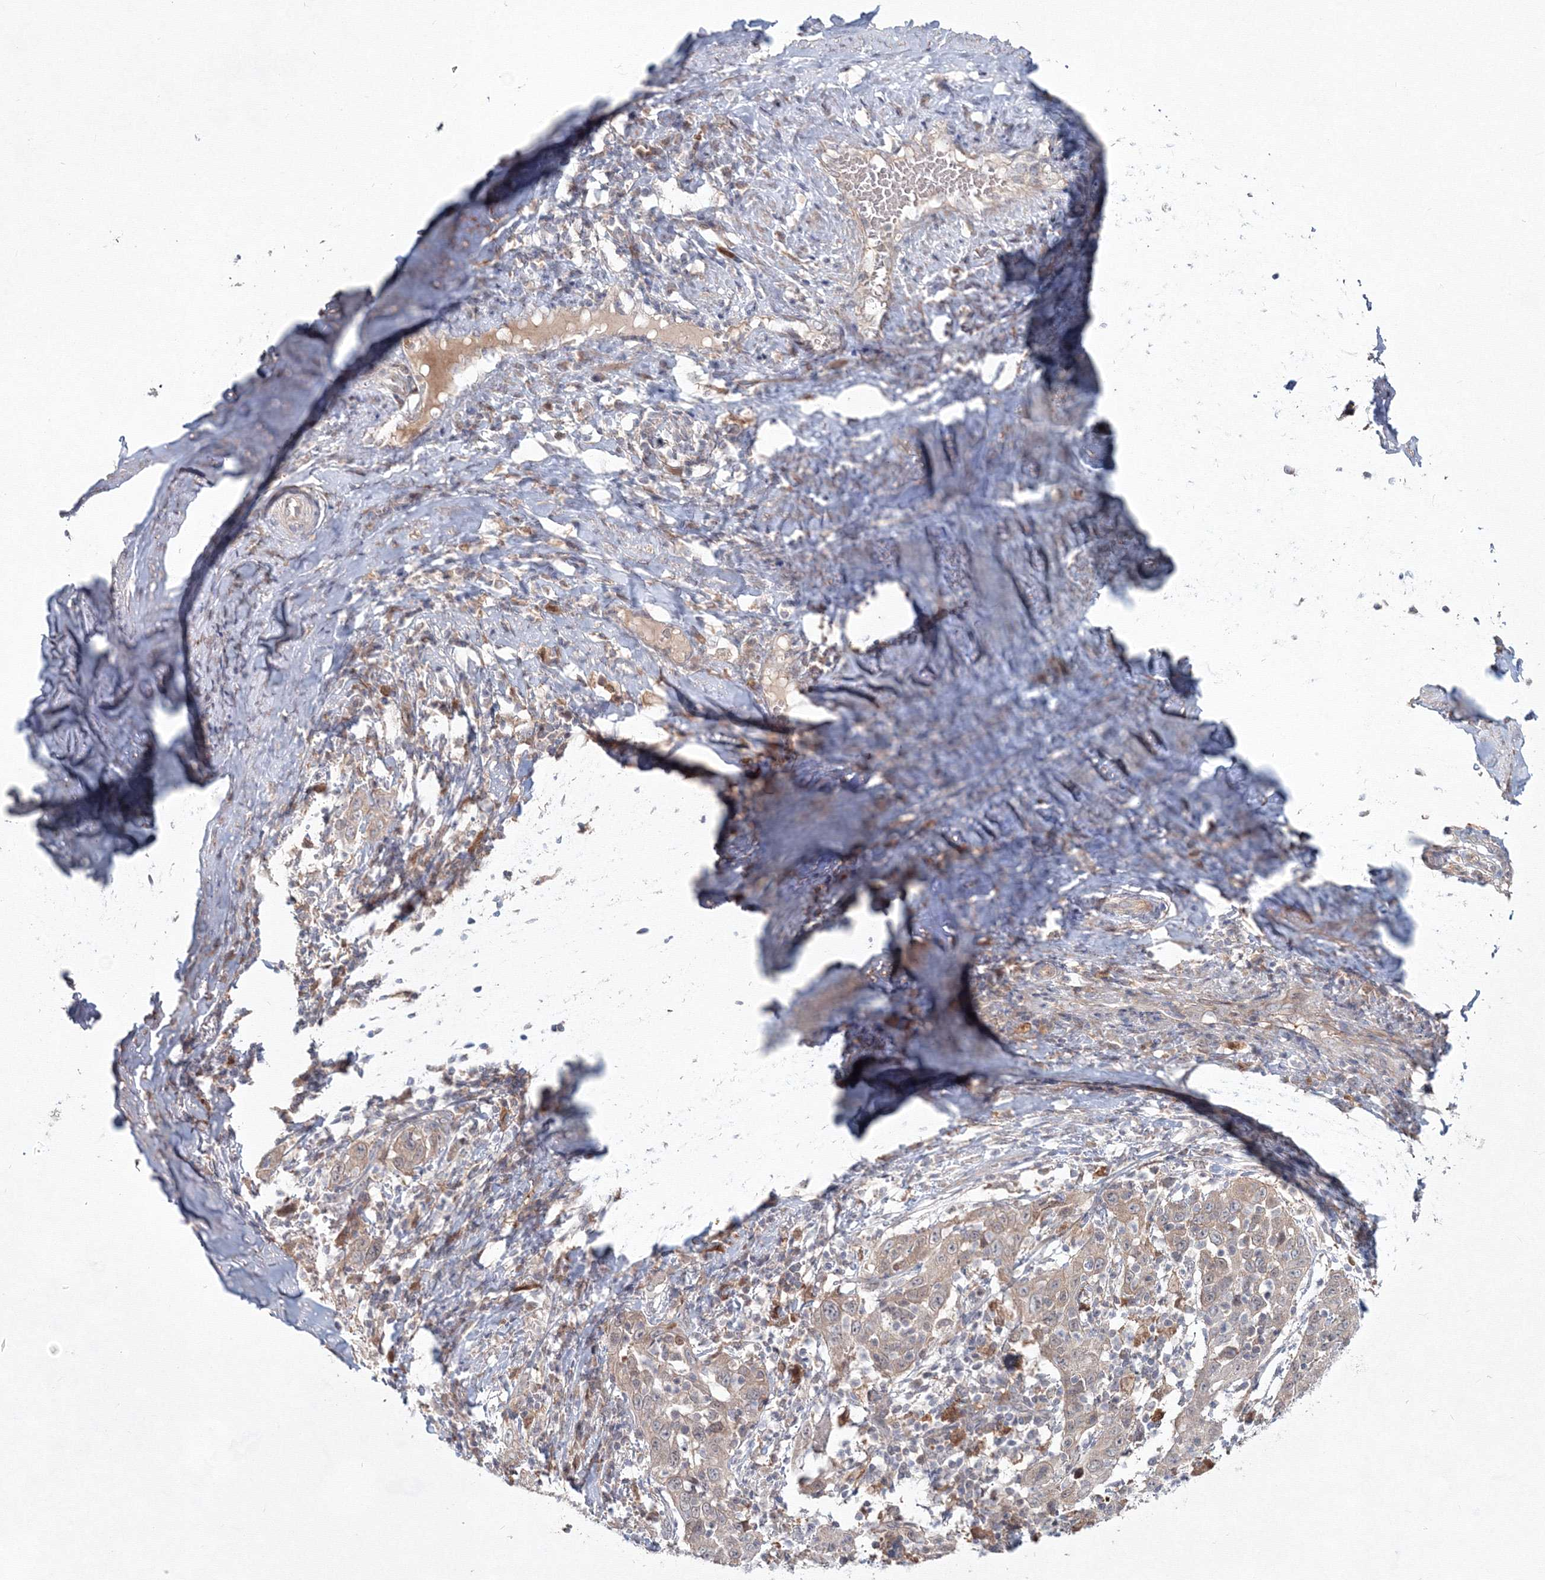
{"staining": {"intensity": "weak", "quantity": "<25%", "location": "cytoplasmic/membranous"}, "tissue": "cervical cancer", "cell_type": "Tumor cells", "image_type": "cancer", "snomed": [{"axis": "morphology", "description": "Squamous cell carcinoma, NOS"}, {"axis": "topography", "description": "Cervix"}], "caption": "This is an immunohistochemistry image of cervical cancer (squamous cell carcinoma). There is no positivity in tumor cells.", "gene": "MKRN2", "patient": {"sex": "female", "age": 46}}